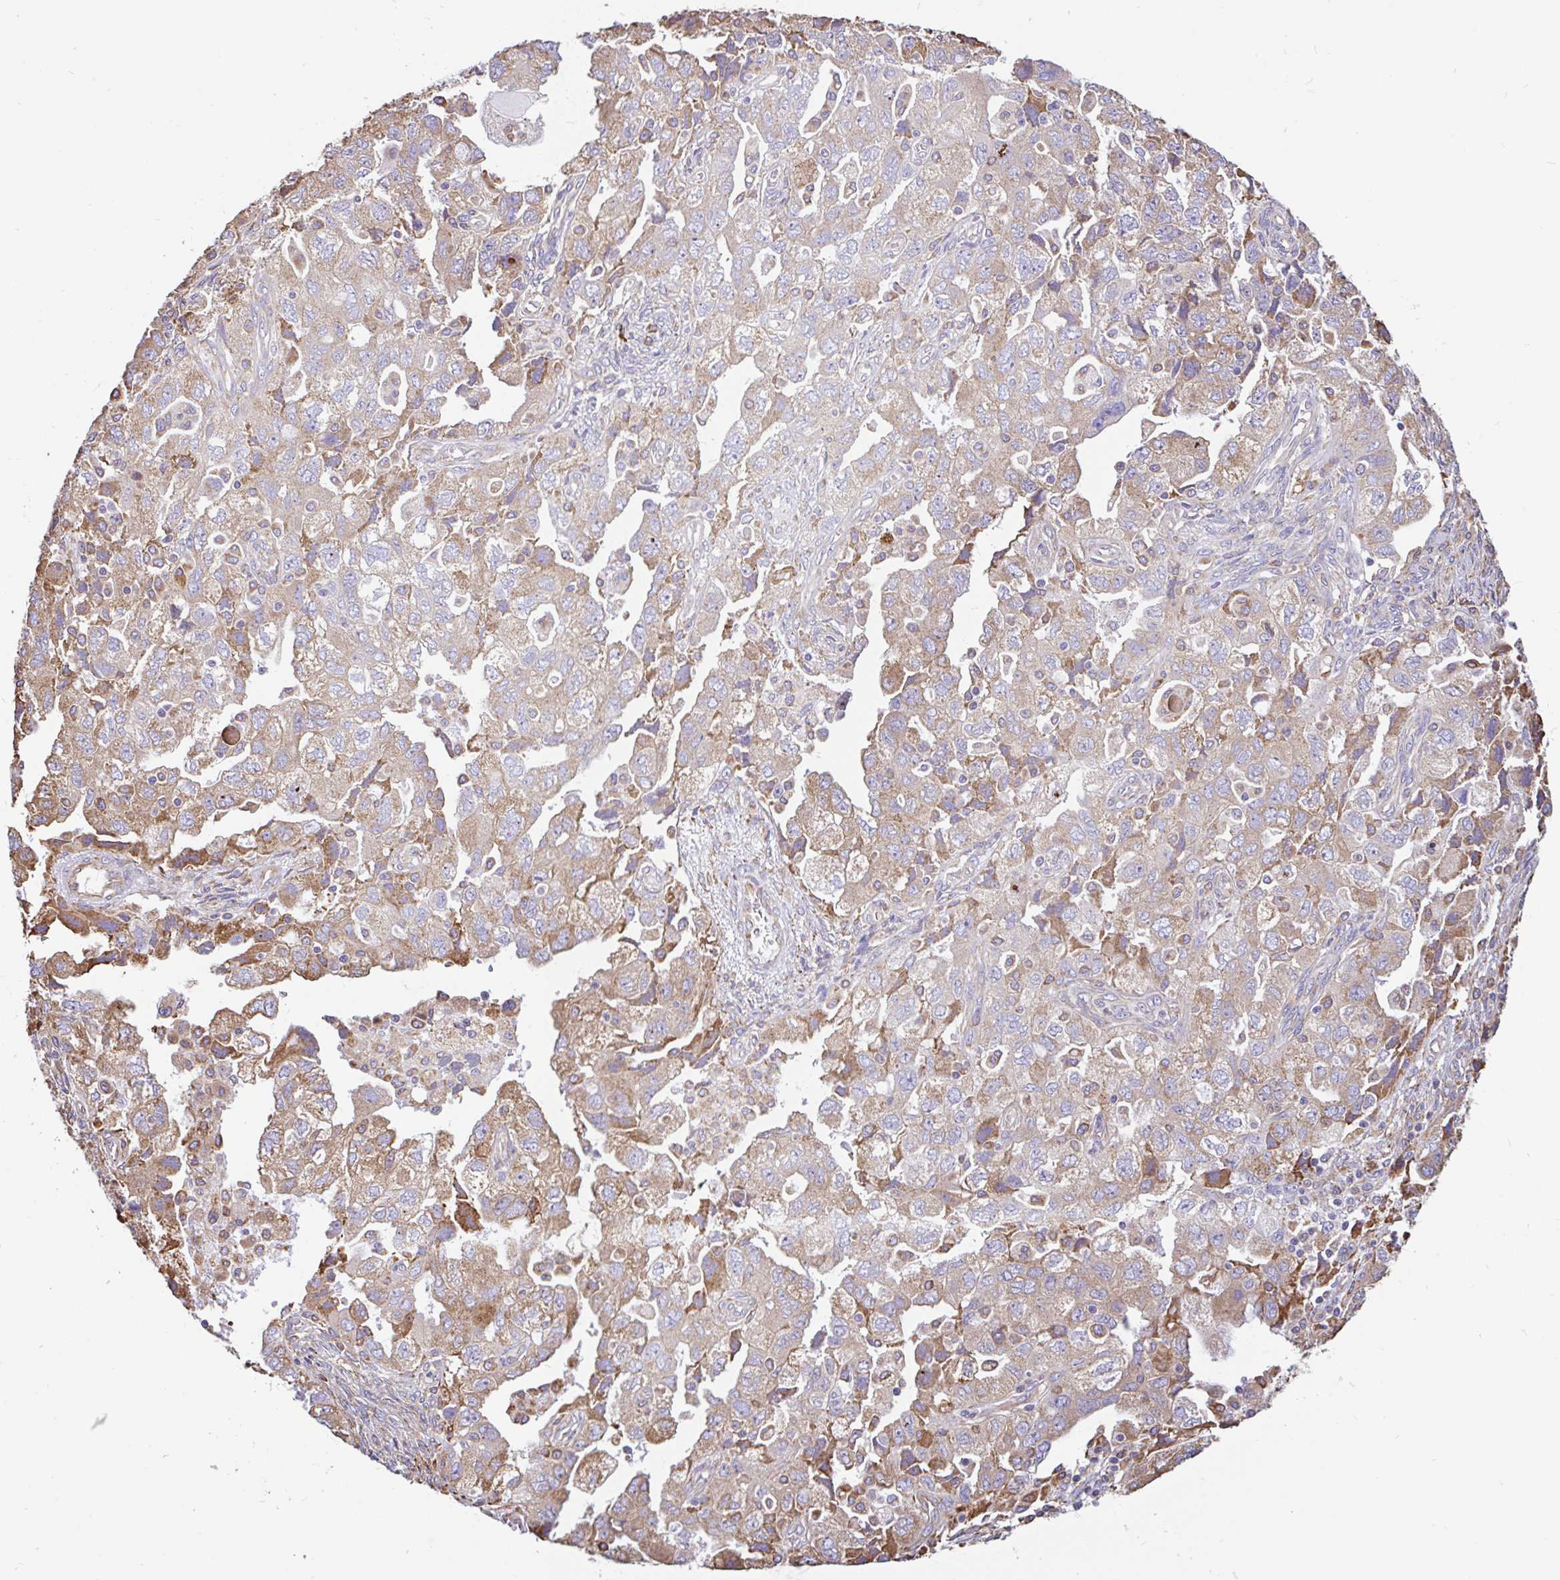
{"staining": {"intensity": "moderate", "quantity": "25%-75%", "location": "cytoplasmic/membranous"}, "tissue": "ovarian cancer", "cell_type": "Tumor cells", "image_type": "cancer", "snomed": [{"axis": "morphology", "description": "Carcinoma, NOS"}, {"axis": "morphology", "description": "Cystadenocarcinoma, serous, NOS"}, {"axis": "topography", "description": "Ovary"}], "caption": "Ovarian cancer (serous cystadenocarcinoma) tissue reveals moderate cytoplasmic/membranous positivity in about 25%-75% of tumor cells", "gene": "EML5", "patient": {"sex": "female", "age": 69}}